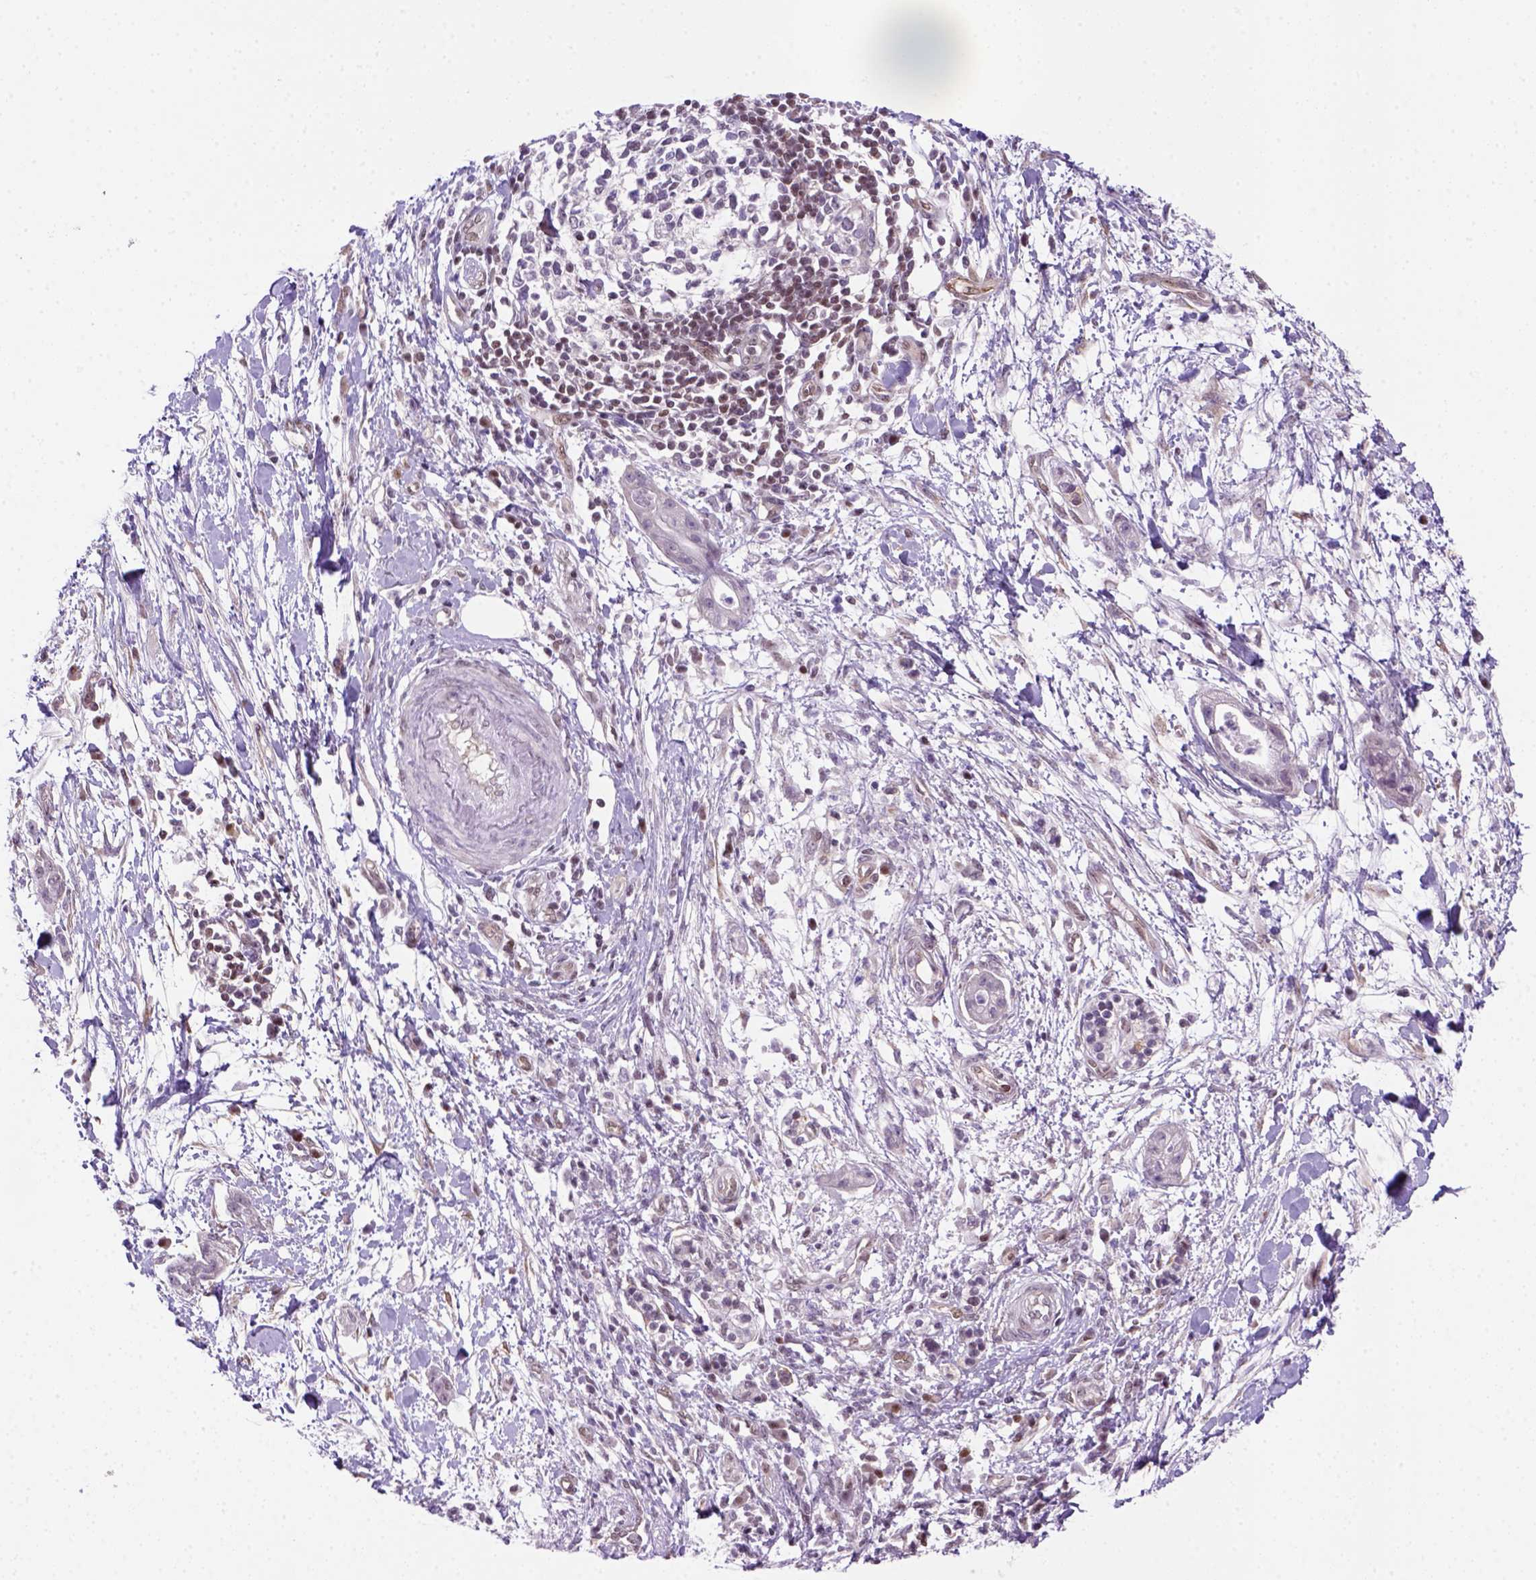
{"staining": {"intensity": "negative", "quantity": "none", "location": "none"}, "tissue": "pancreatic cancer", "cell_type": "Tumor cells", "image_type": "cancer", "snomed": [{"axis": "morphology", "description": "Normal tissue, NOS"}, {"axis": "morphology", "description": "Adenocarcinoma, NOS"}, {"axis": "topography", "description": "Lymph node"}, {"axis": "topography", "description": "Pancreas"}], "caption": "Immunohistochemistry photomicrograph of pancreatic cancer stained for a protein (brown), which shows no expression in tumor cells.", "gene": "MGMT", "patient": {"sex": "female", "age": 58}}